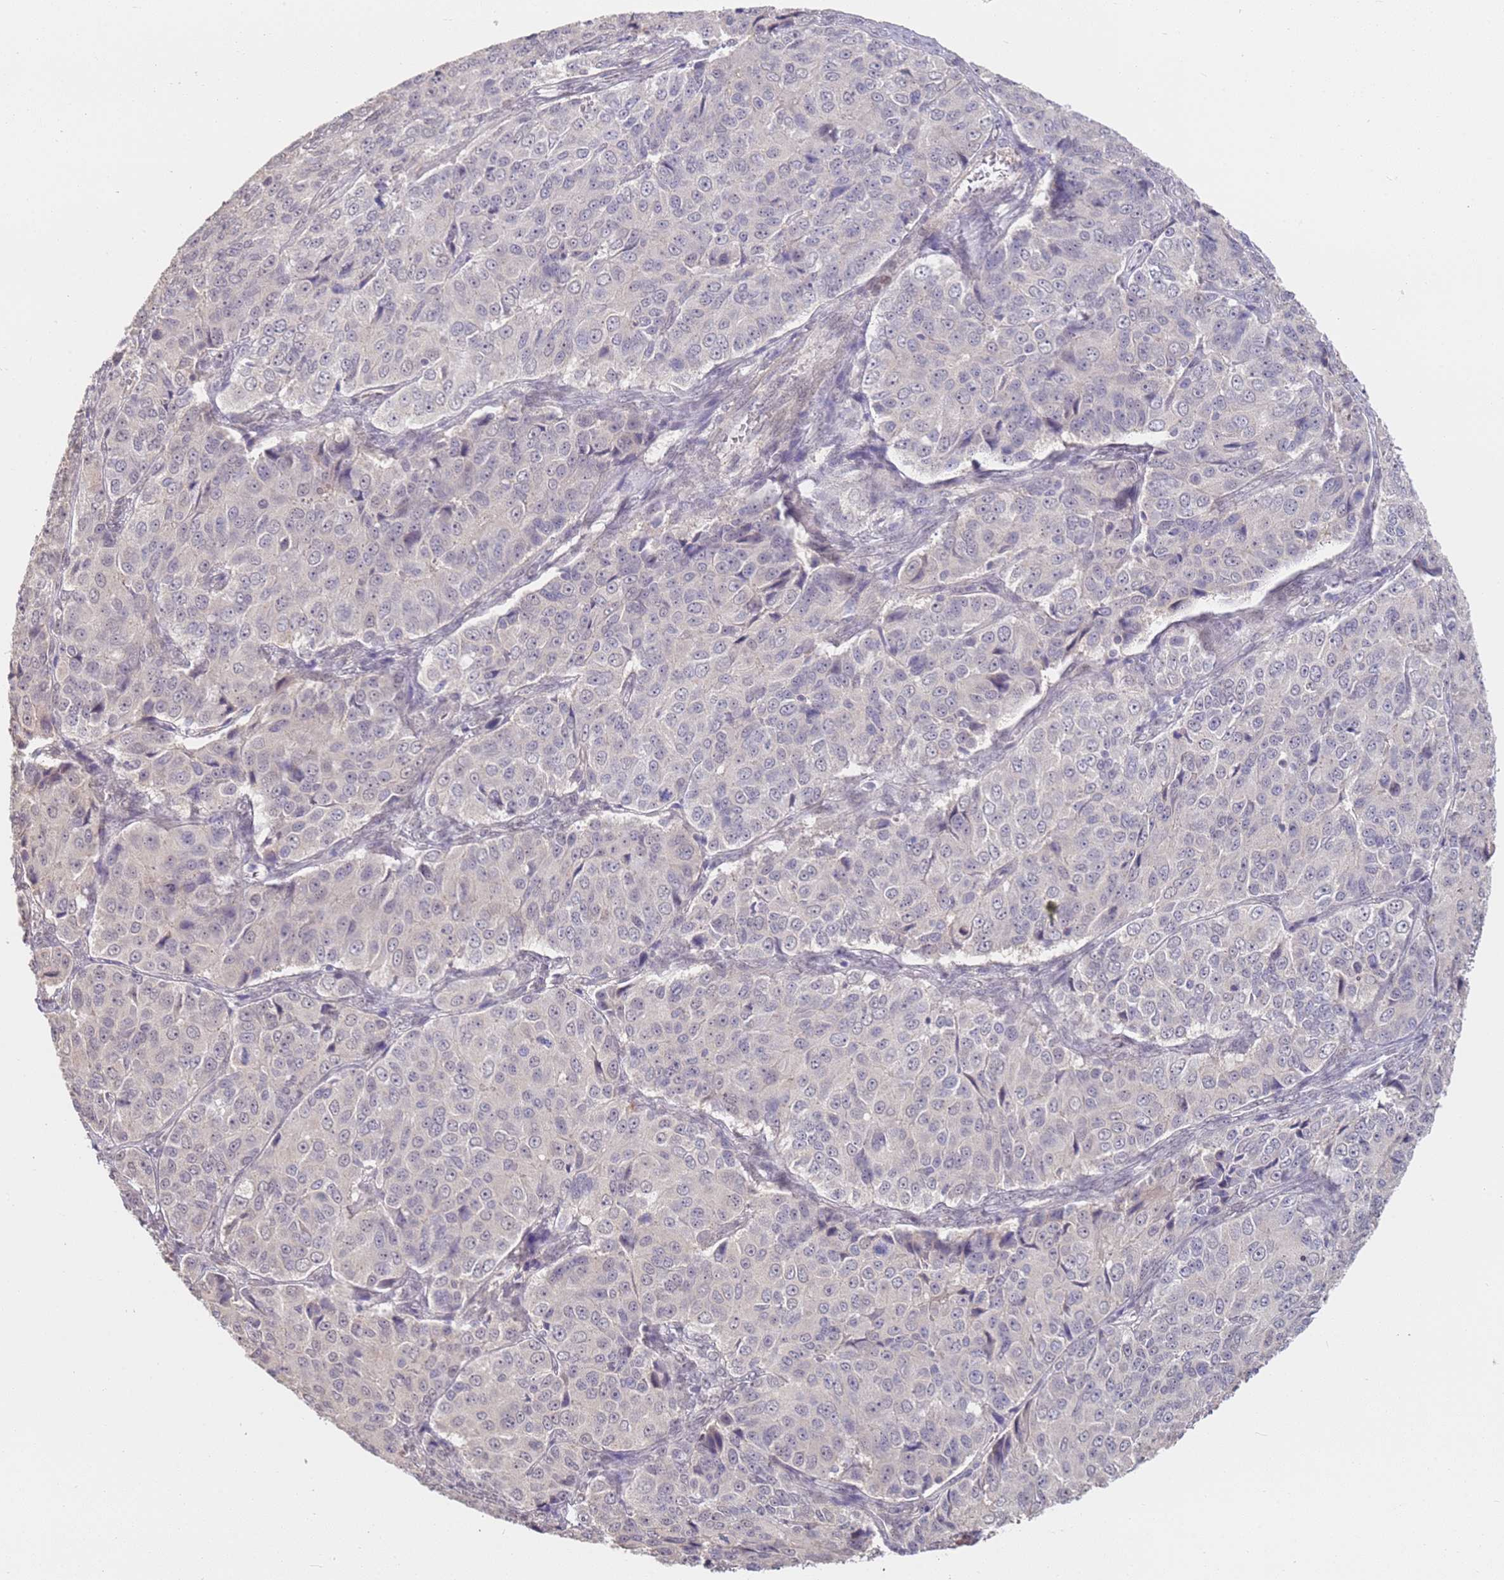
{"staining": {"intensity": "negative", "quantity": "none", "location": "none"}, "tissue": "ovarian cancer", "cell_type": "Tumor cells", "image_type": "cancer", "snomed": [{"axis": "morphology", "description": "Carcinoma, endometroid"}, {"axis": "topography", "description": "Ovary"}], "caption": "High power microscopy histopathology image of an immunohistochemistry (IHC) image of ovarian cancer, revealing no significant positivity in tumor cells.", "gene": "WDR93", "patient": {"sex": "female", "age": 51}}